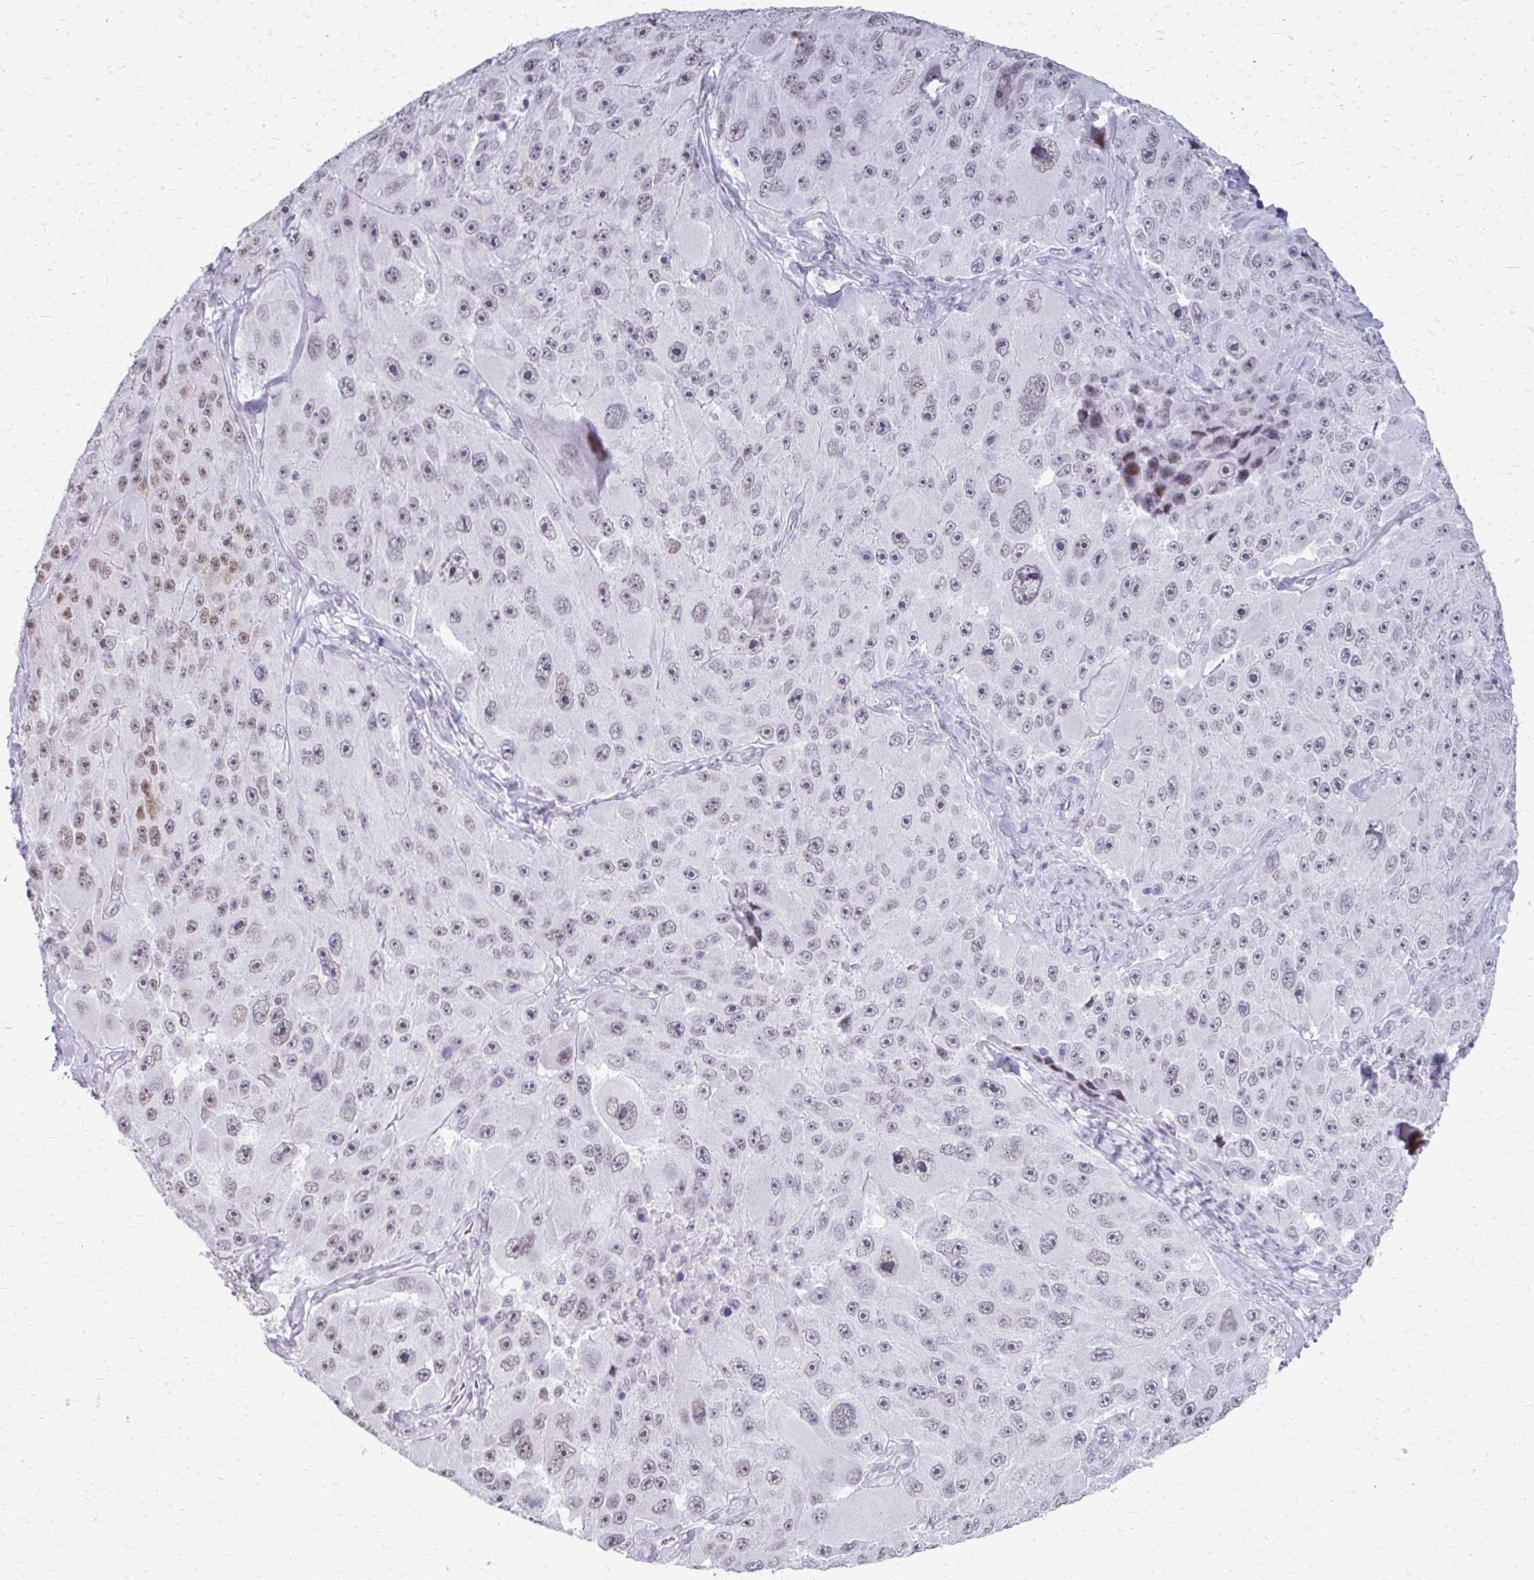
{"staining": {"intensity": "moderate", "quantity": "<25%", "location": "nuclear"}, "tissue": "melanoma", "cell_type": "Tumor cells", "image_type": "cancer", "snomed": [{"axis": "morphology", "description": "Malignant melanoma, Metastatic site"}, {"axis": "topography", "description": "Lymph node"}], "caption": "Malignant melanoma (metastatic site) stained with immunohistochemistry (IHC) exhibits moderate nuclear expression in about <25% of tumor cells.", "gene": "SS18", "patient": {"sex": "male", "age": 62}}